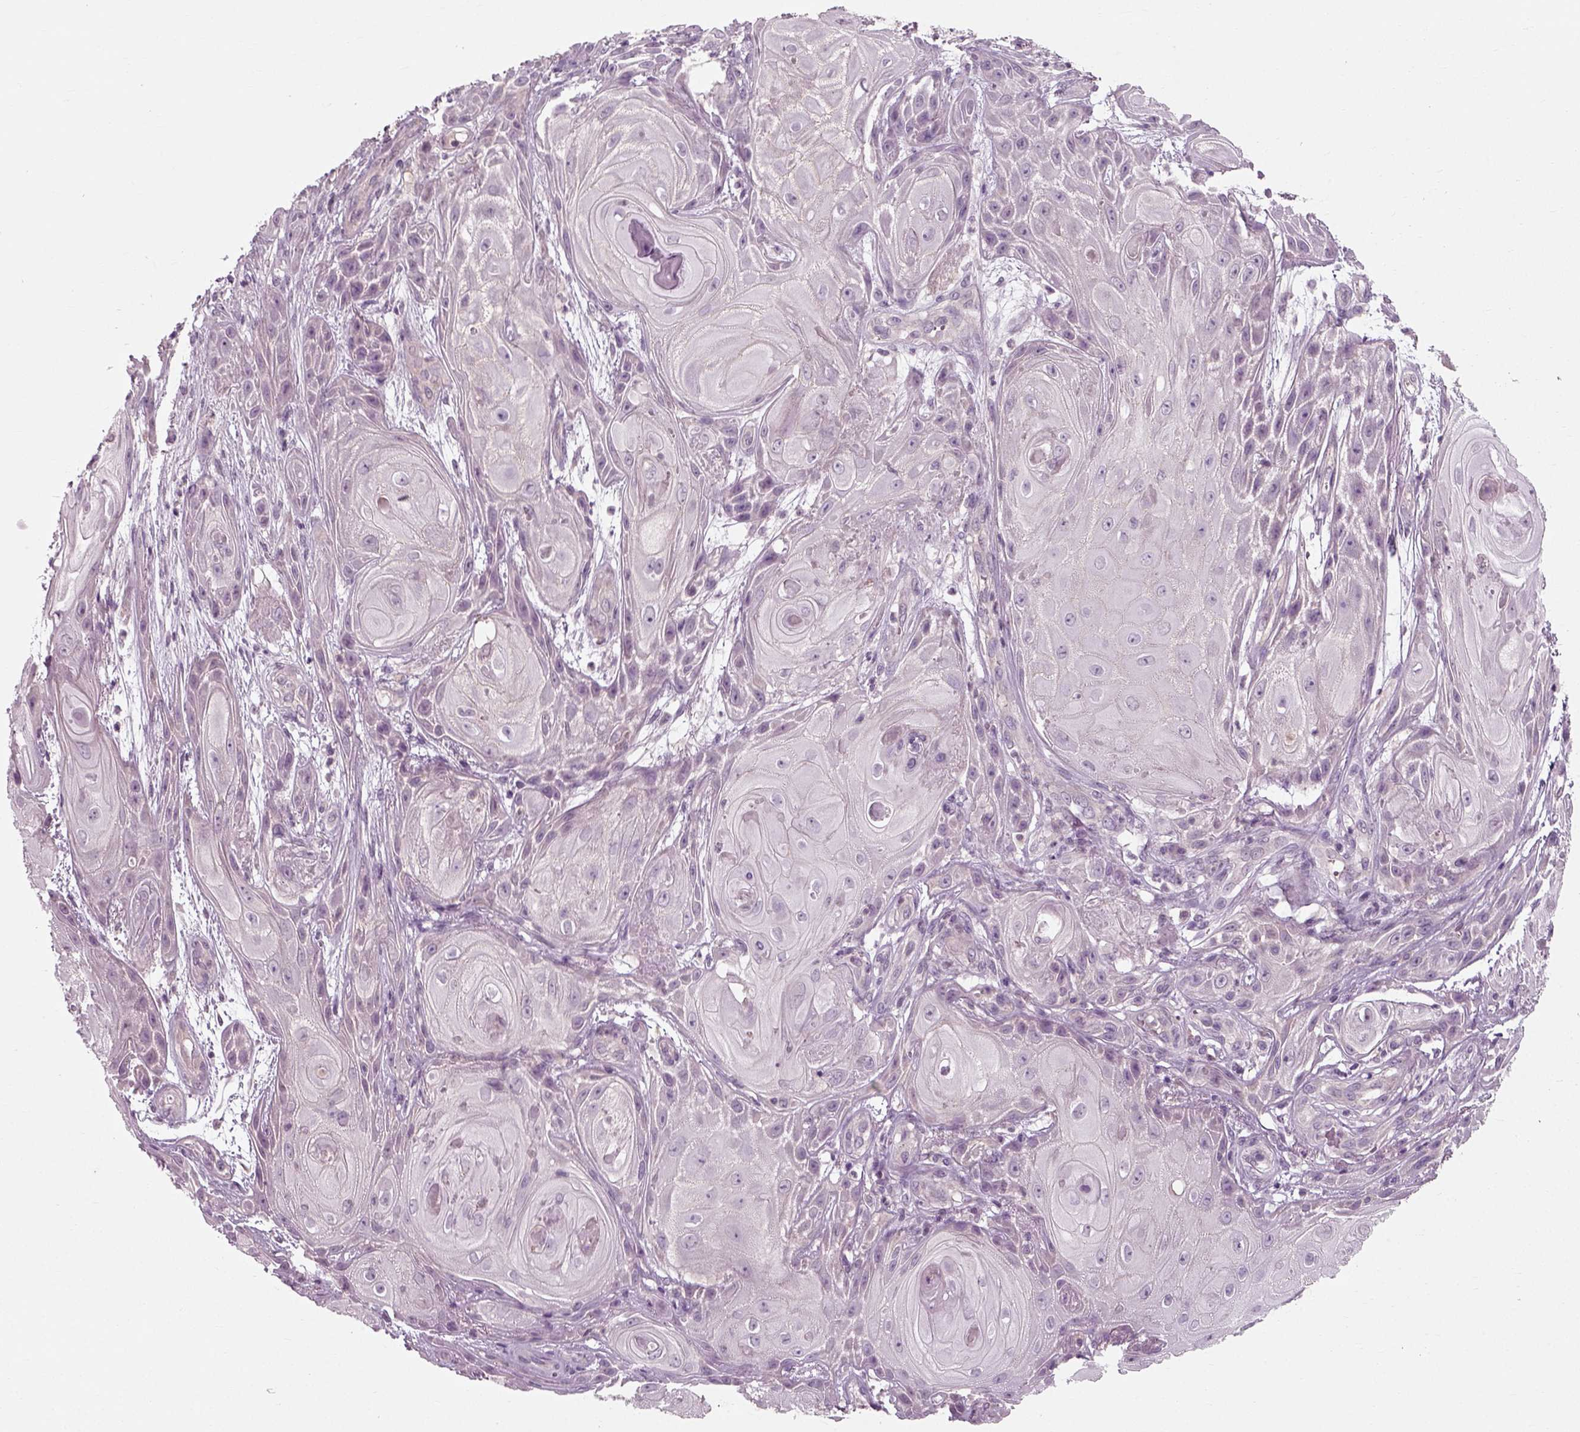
{"staining": {"intensity": "negative", "quantity": "none", "location": "none"}, "tissue": "skin cancer", "cell_type": "Tumor cells", "image_type": "cancer", "snomed": [{"axis": "morphology", "description": "Squamous cell carcinoma, NOS"}, {"axis": "topography", "description": "Skin"}], "caption": "IHC photomicrograph of neoplastic tissue: skin squamous cell carcinoma stained with DAB reveals no significant protein staining in tumor cells.", "gene": "RND2", "patient": {"sex": "male", "age": 62}}